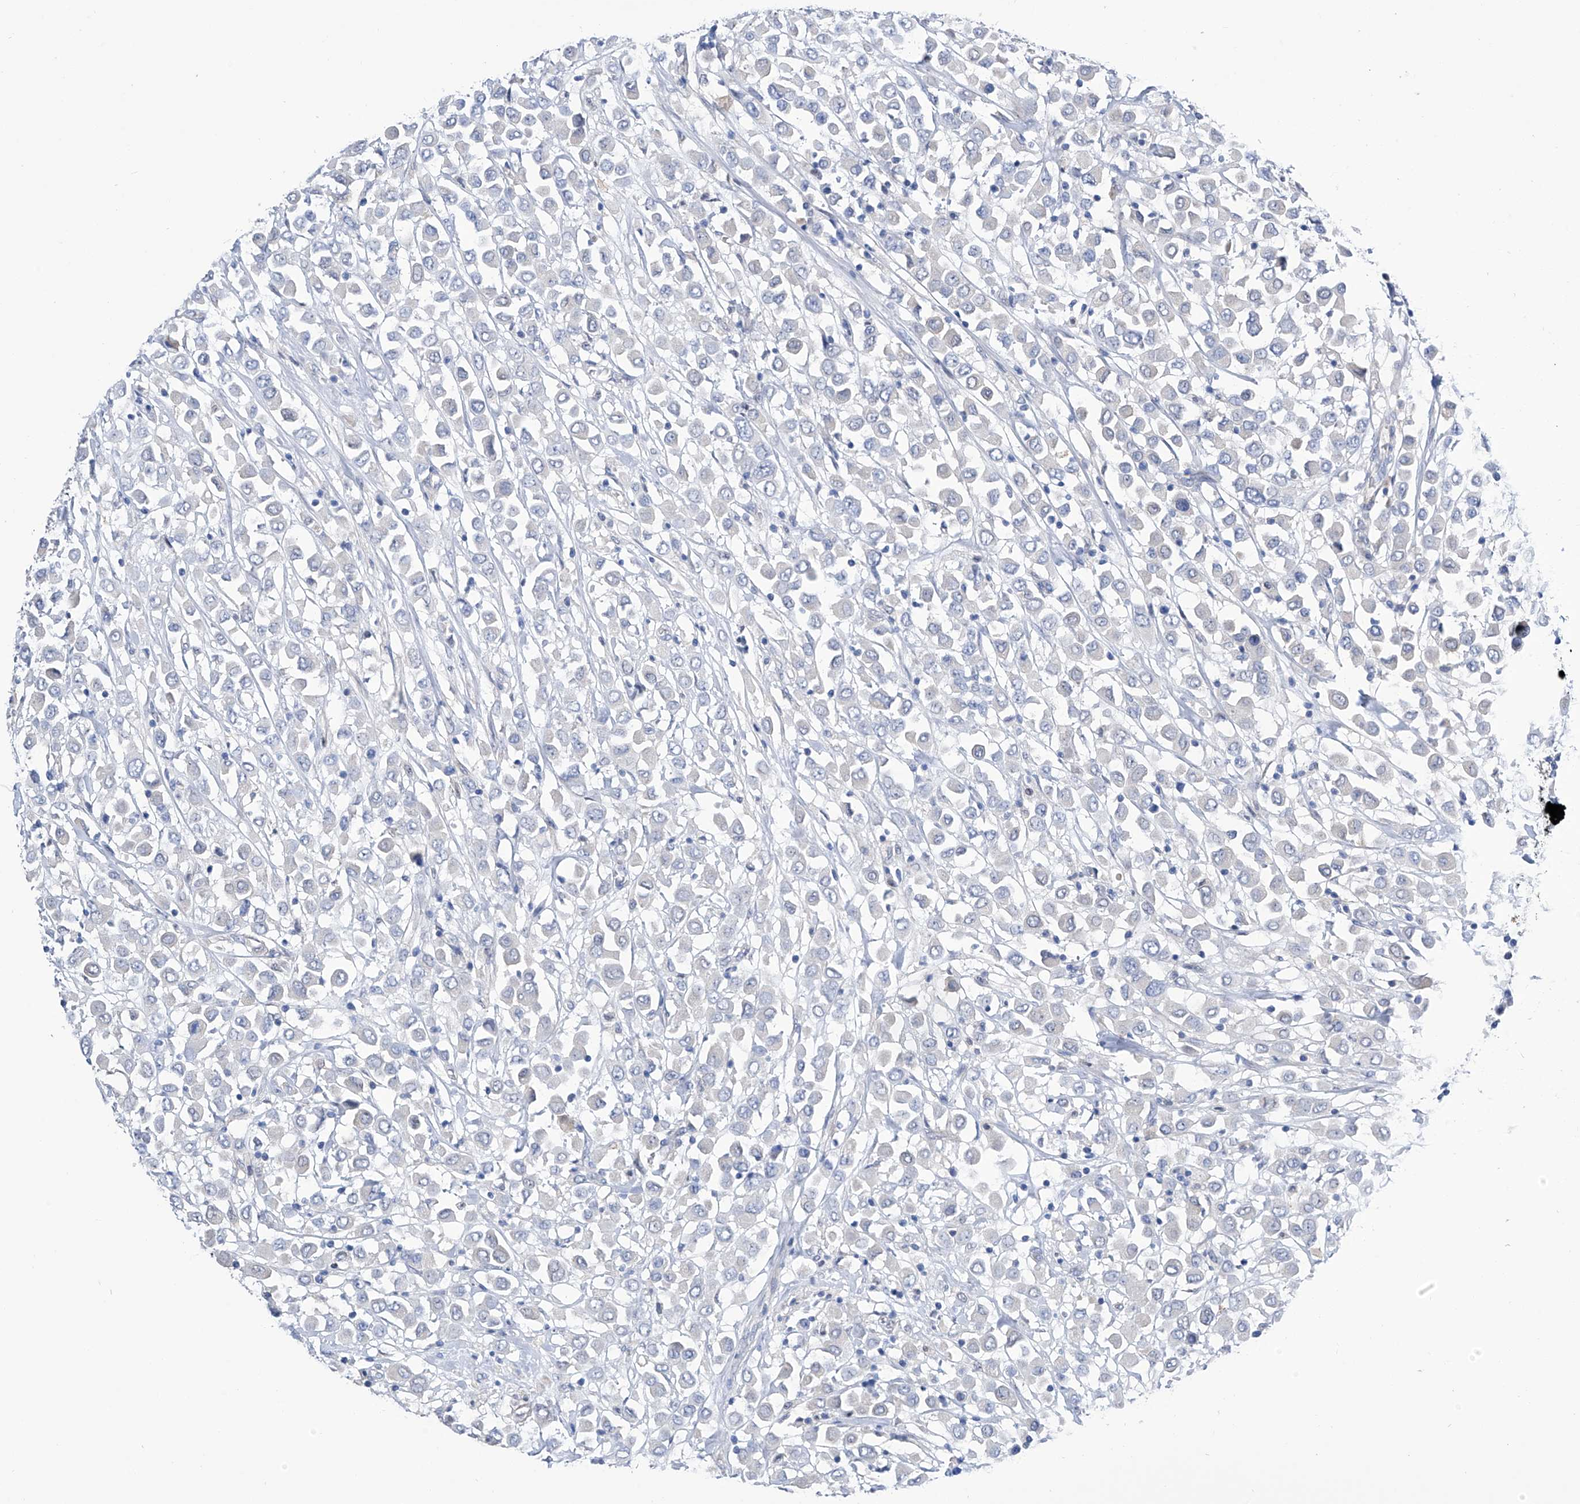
{"staining": {"intensity": "negative", "quantity": "none", "location": "none"}, "tissue": "breast cancer", "cell_type": "Tumor cells", "image_type": "cancer", "snomed": [{"axis": "morphology", "description": "Duct carcinoma"}, {"axis": "topography", "description": "Breast"}], "caption": "Immunohistochemistry (IHC) of human breast intraductal carcinoma demonstrates no staining in tumor cells. (Stains: DAB immunohistochemistry (IHC) with hematoxylin counter stain, Microscopy: brightfield microscopy at high magnification).", "gene": "PGM3", "patient": {"sex": "female", "age": 61}}